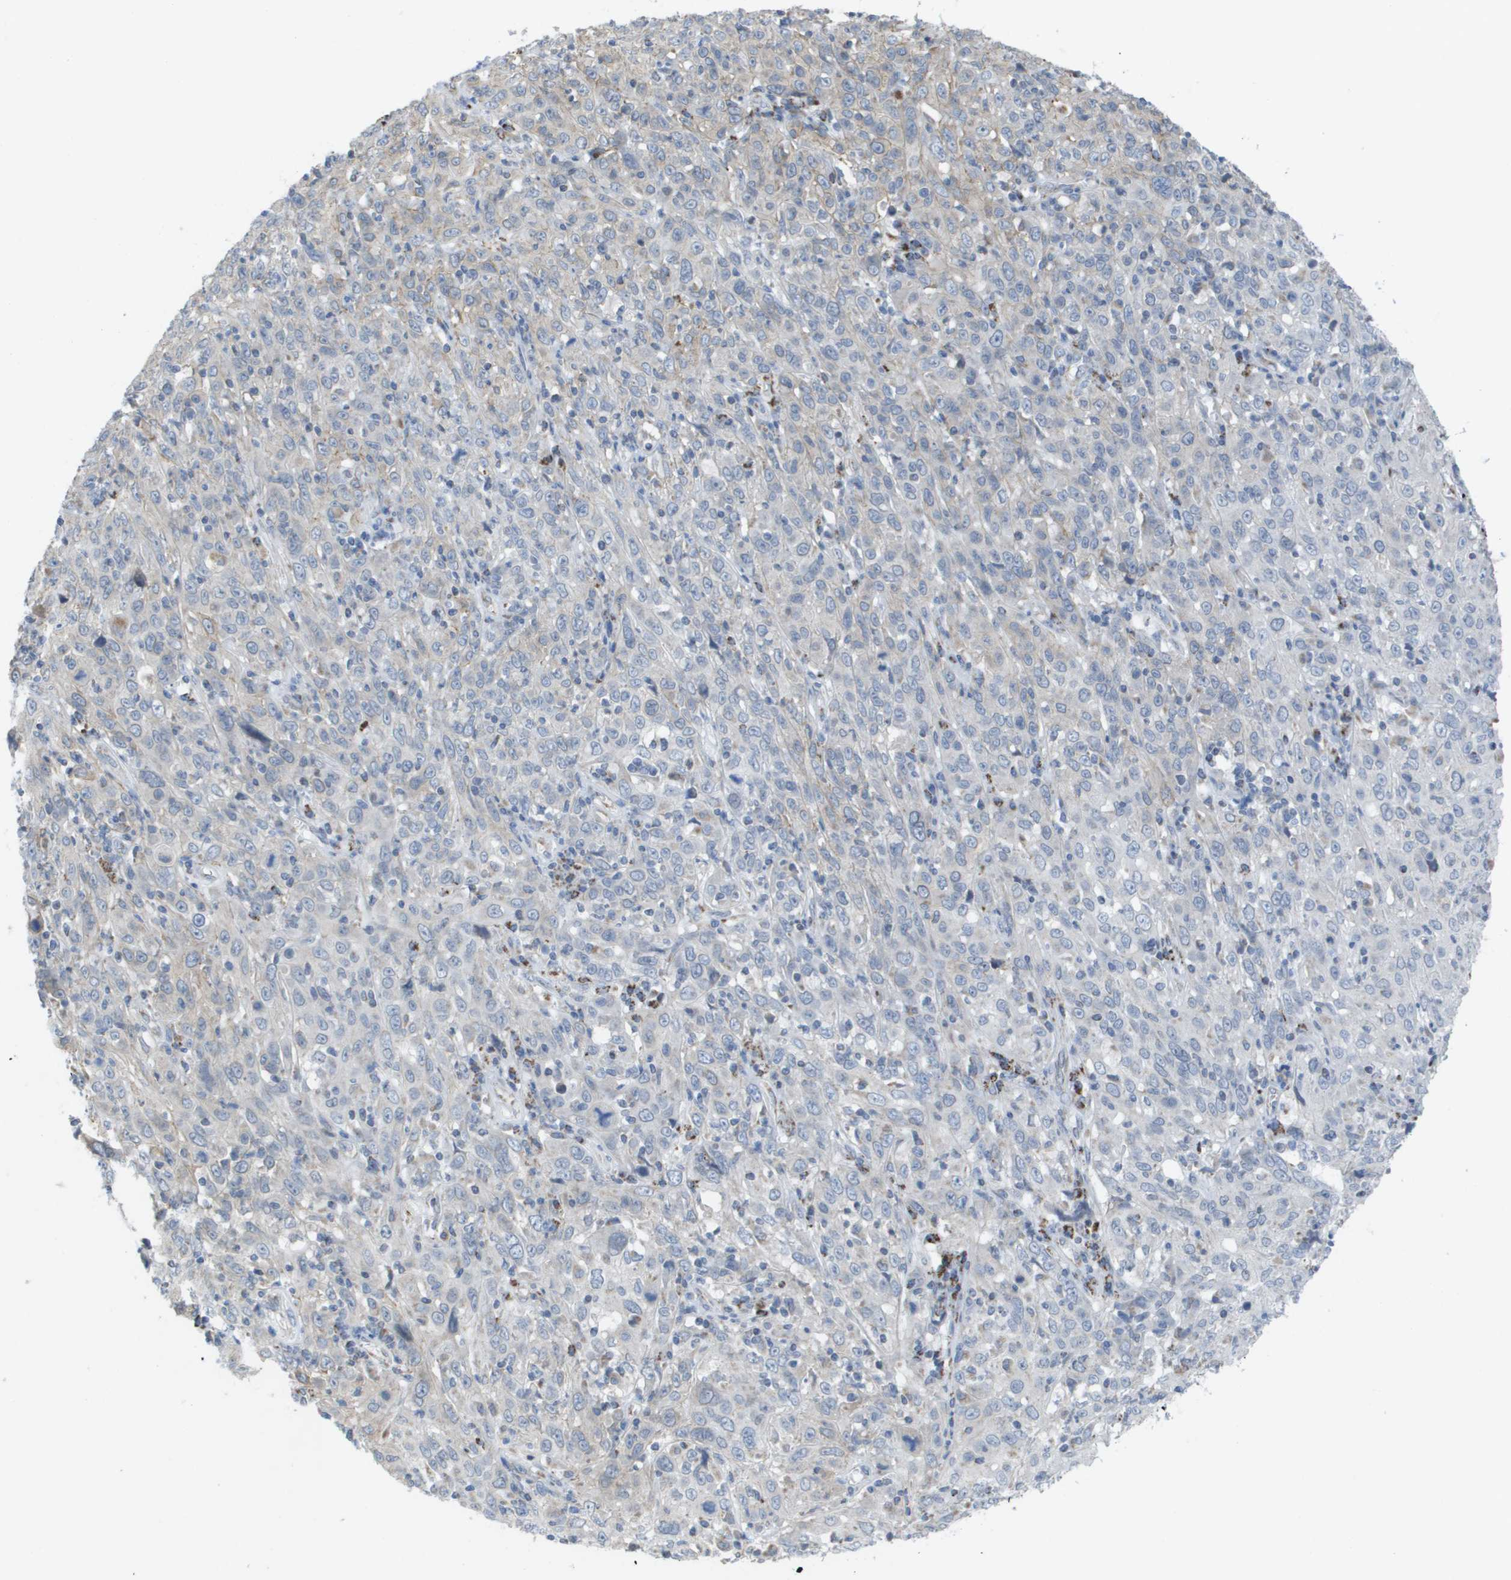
{"staining": {"intensity": "weak", "quantity": "25%-75%", "location": "cytoplasmic/membranous"}, "tissue": "cervical cancer", "cell_type": "Tumor cells", "image_type": "cancer", "snomed": [{"axis": "morphology", "description": "Squamous cell carcinoma, NOS"}, {"axis": "topography", "description": "Cervix"}], "caption": "Cervical squamous cell carcinoma was stained to show a protein in brown. There is low levels of weak cytoplasmic/membranous staining in approximately 25%-75% of tumor cells.", "gene": "TMEM223", "patient": {"sex": "female", "age": 46}}